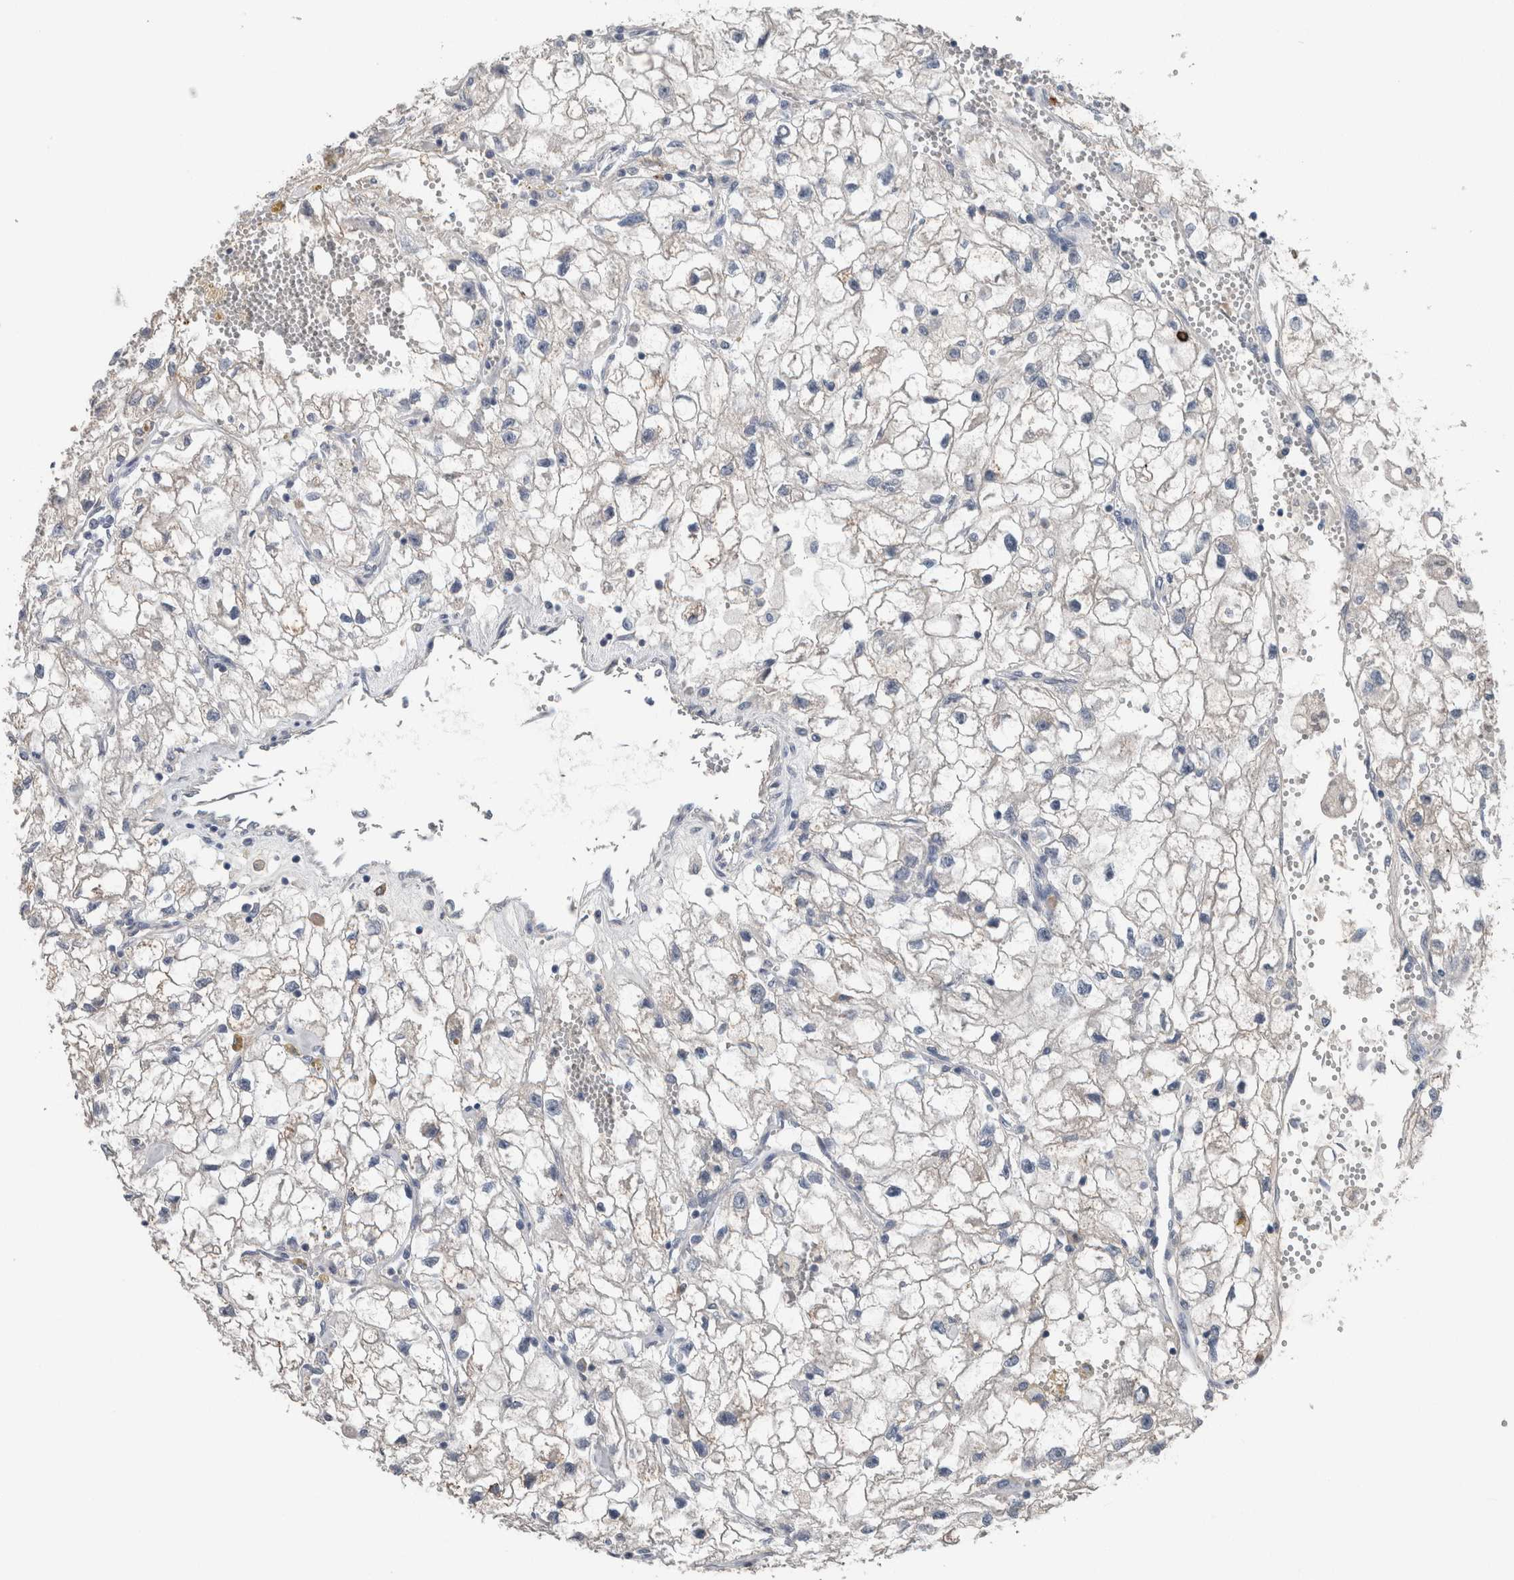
{"staining": {"intensity": "negative", "quantity": "none", "location": "none"}, "tissue": "renal cancer", "cell_type": "Tumor cells", "image_type": "cancer", "snomed": [{"axis": "morphology", "description": "Adenocarcinoma, NOS"}, {"axis": "topography", "description": "Kidney"}], "caption": "Immunohistochemical staining of renal cancer shows no significant positivity in tumor cells.", "gene": "CRNN", "patient": {"sex": "female", "age": 70}}